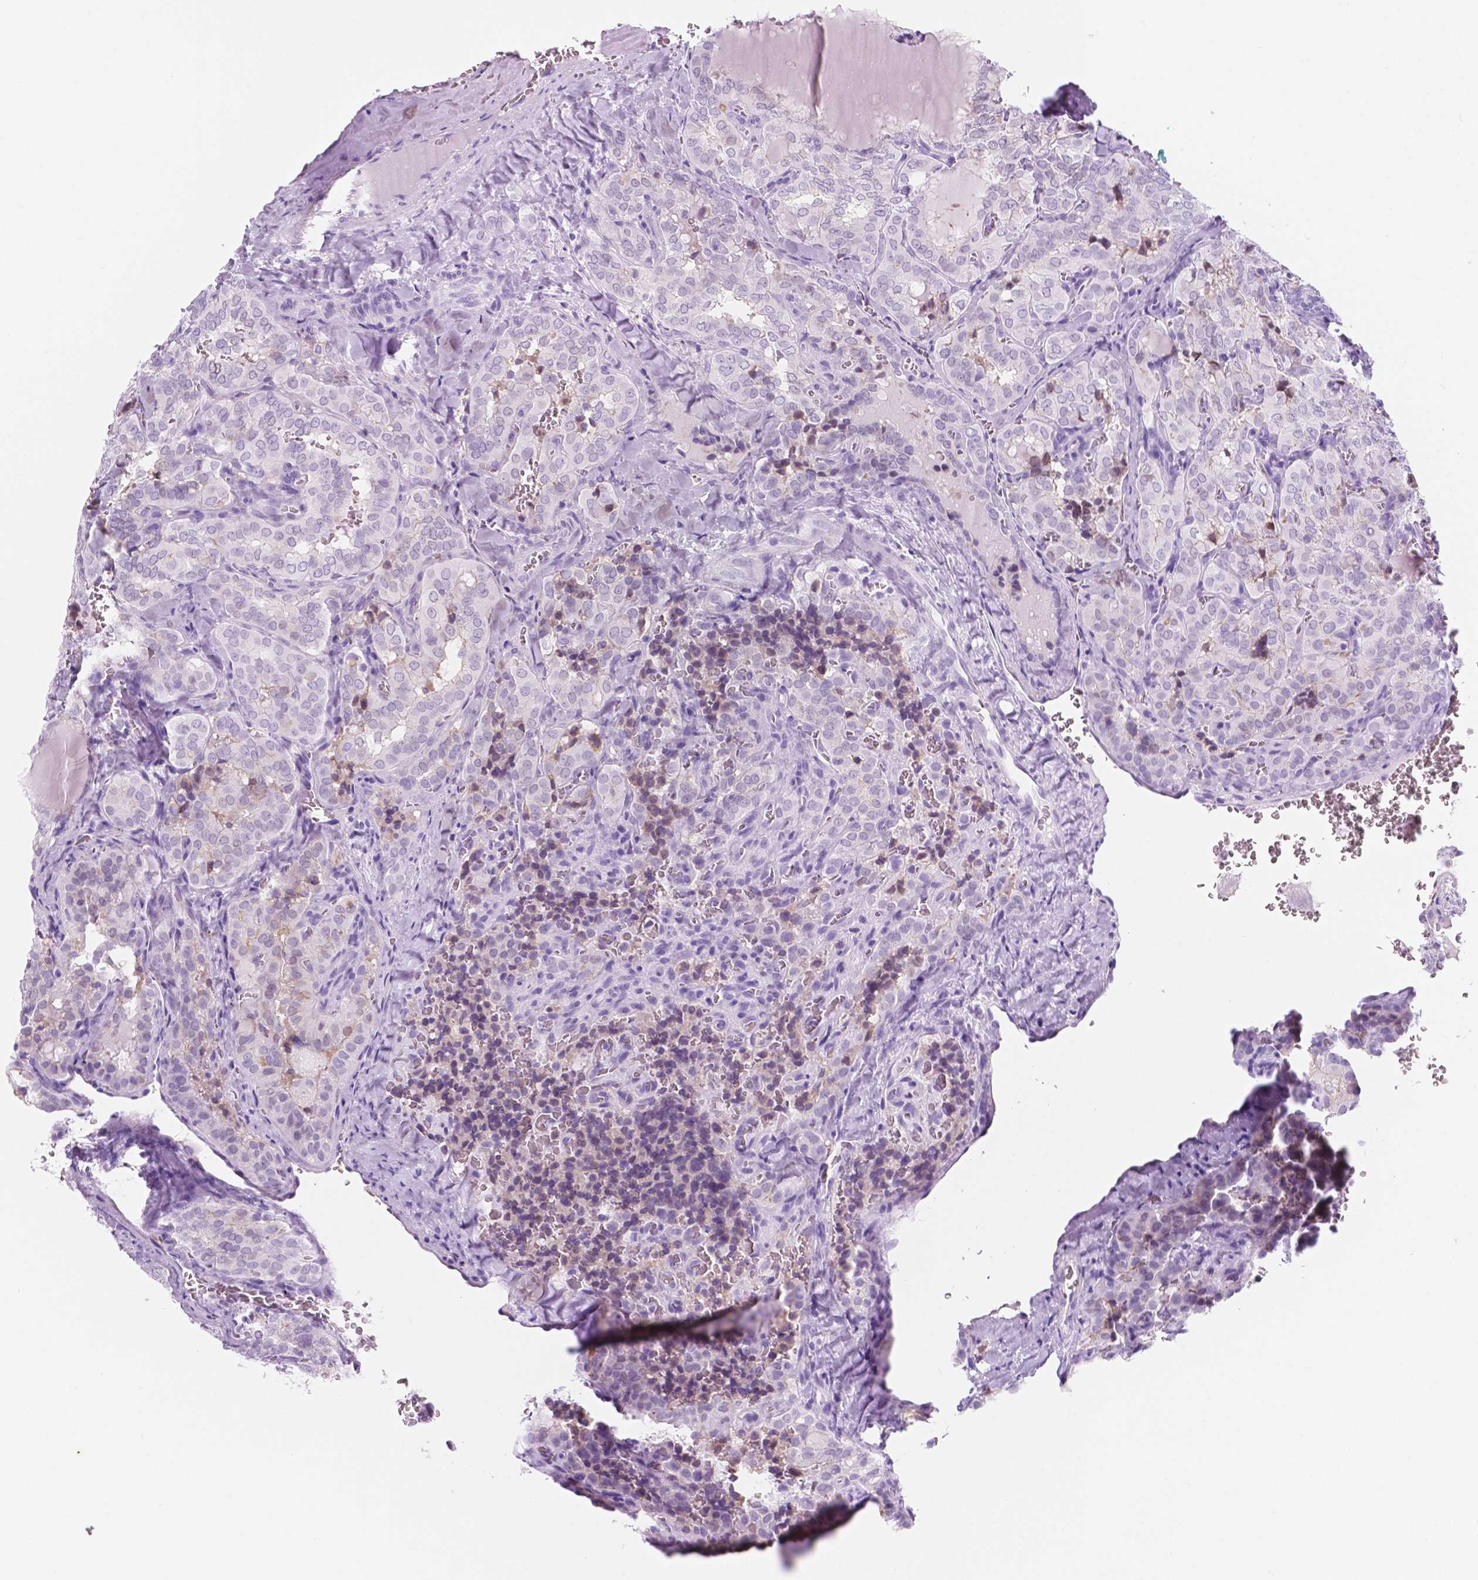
{"staining": {"intensity": "negative", "quantity": "none", "location": "none"}, "tissue": "thyroid cancer", "cell_type": "Tumor cells", "image_type": "cancer", "snomed": [{"axis": "morphology", "description": "Papillary adenocarcinoma, NOS"}, {"axis": "topography", "description": "Thyroid gland"}], "caption": "Tumor cells are negative for brown protein staining in thyroid cancer (papillary adenocarcinoma).", "gene": "CUZD1", "patient": {"sex": "female", "age": 41}}